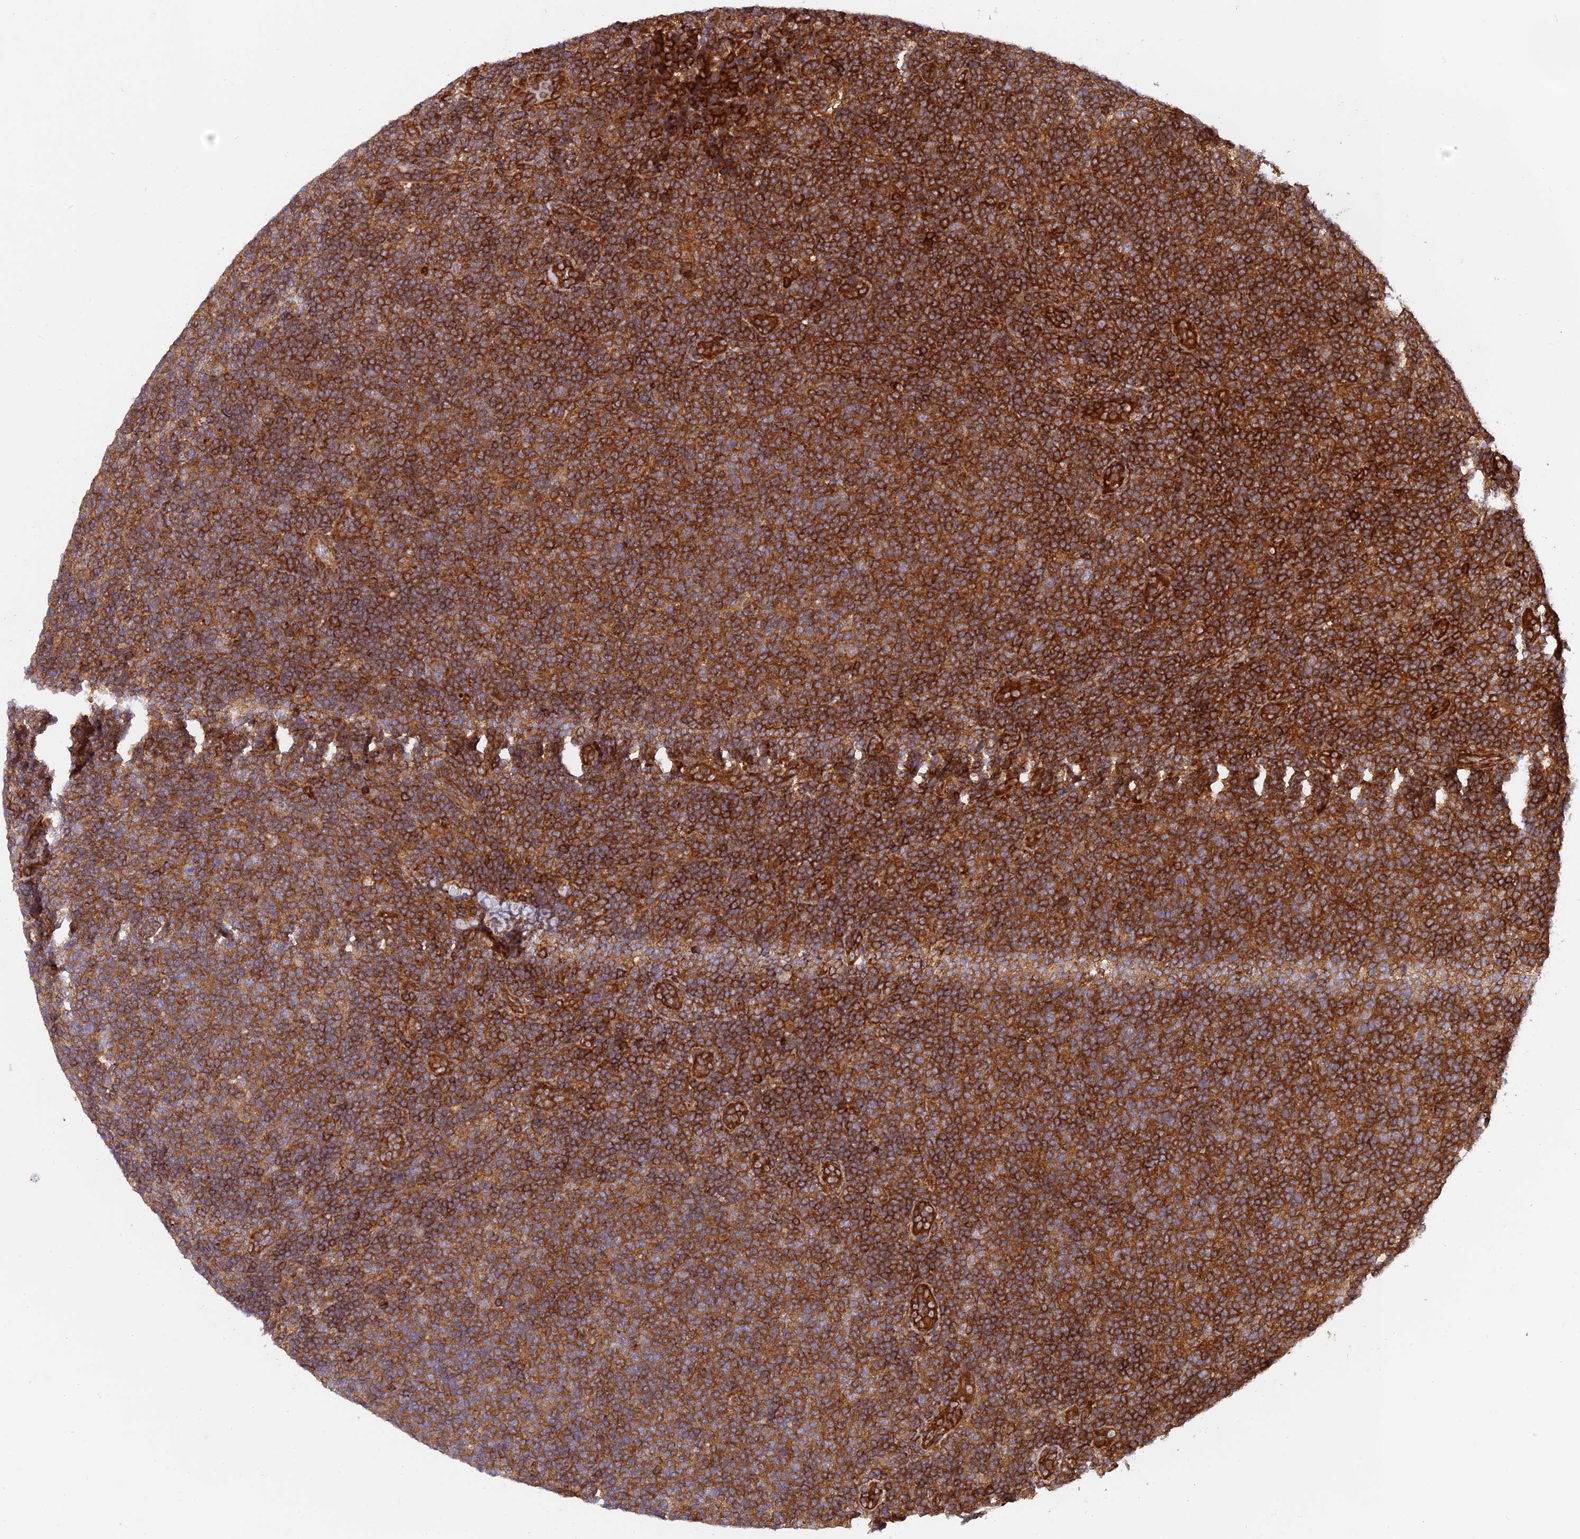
{"staining": {"intensity": "strong", "quantity": ">75%", "location": "cytoplasmic/membranous"}, "tissue": "lymphoma", "cell_type": "Tumor cells", "image_type": "cancer", "snomed": [{"axis": "morphology", "description": "Malignant lymphoma, non-Hodgkin's type, Low grade"}, {"axis": "topography", "description": "Lymph node"}], "caption": "Immunohistochemical staining of lymphoma shows strong cytoplasmic/membranous protein staining in about >75% of tumor cells.", "gene": "EVI5L", "patient": {"sex": "male", "age": 66}}